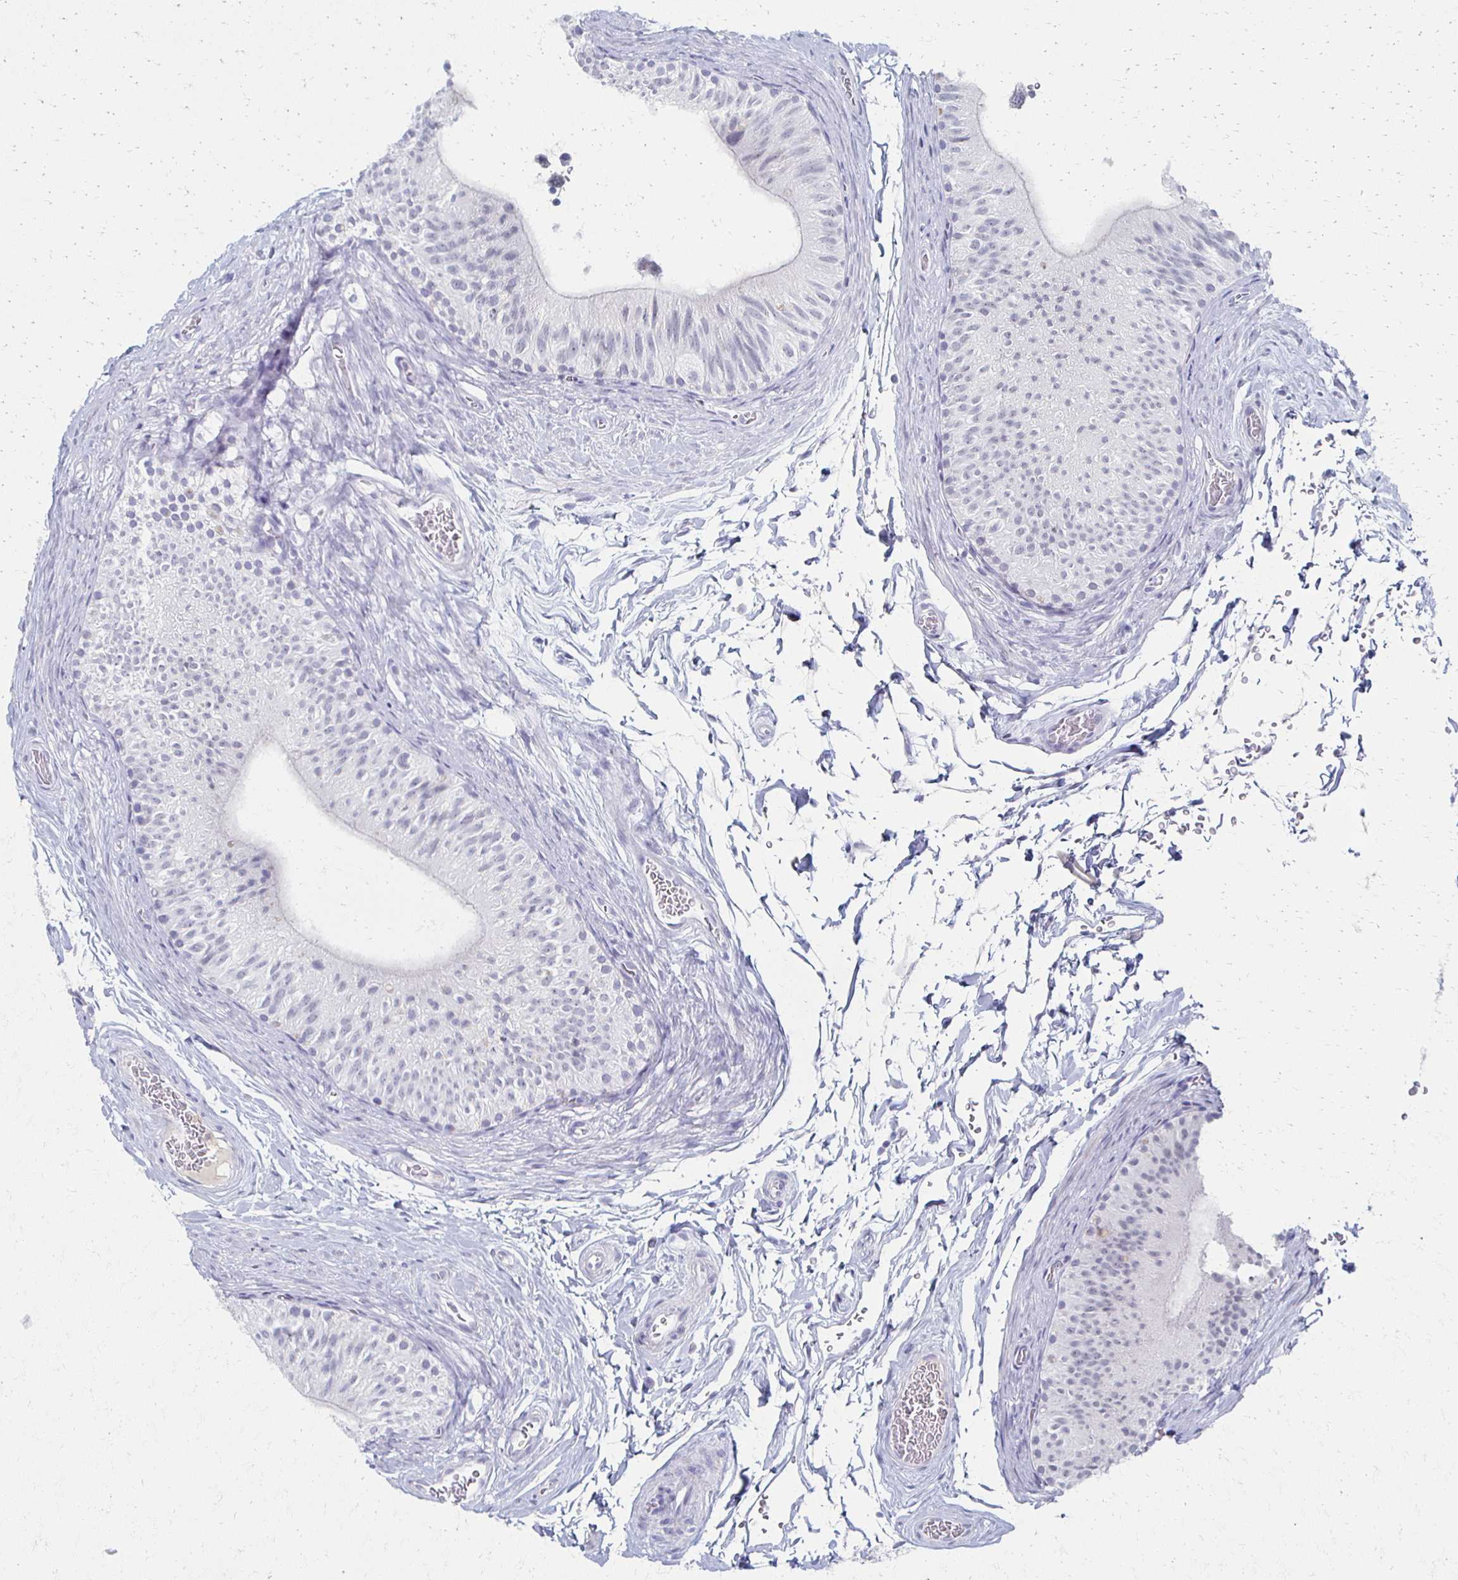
{"staining": {"intensity": "negative", "quantity": "none", "location": "none"}, "tissue": "epididymis", "cell_type": "Glandular cells", "image_type": "normal", "snomed": [{"axis": "morphology", "description": "Normal tissue, NOS"}, {"axis": "topography", "description": "Epididymis, spermatic cord, NOS"}, {"axis": "topography", "description": "Epididymis"}], "caption": "DAB immunohistochemical staining of unremarkable human epididymis reveals no significant expression in glandular cells.", "gene": "CXCR2", "patient": {"sex": "male", "age": 31}}